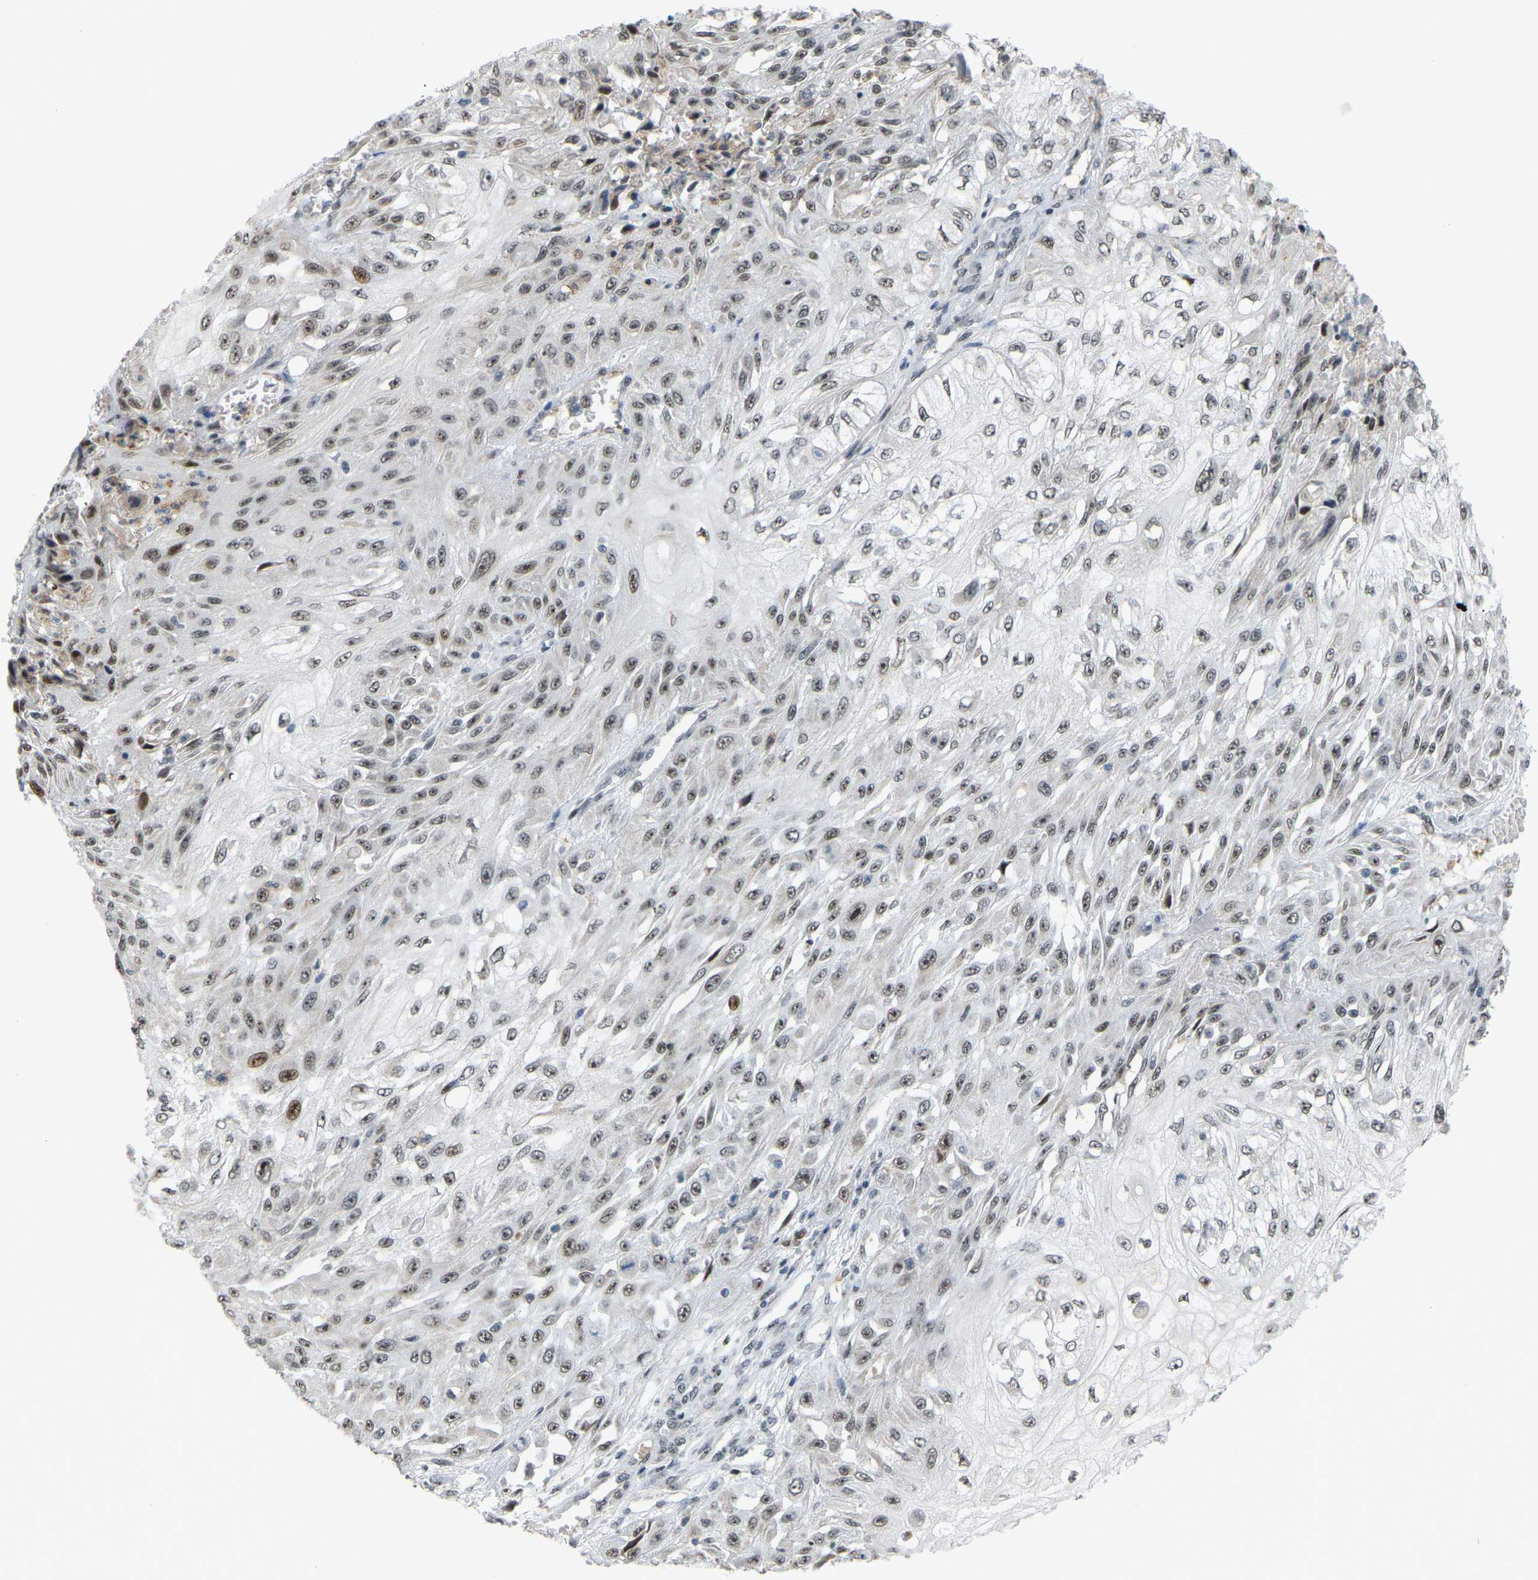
{"staining": {"intensity": "weak", "quantity": ">75%", "location": "nuclear"}, "tissue": "skin cancer", "cell_type": "Tumor cells", "image_type": "cancer", "snomed": [{"axis": "morphology", "description": "Squamous cell carcinoma, NOS"}, {"axis": "morphology", "description": "Squamous cell carcinoma, metastatic, NOS"}, {"axis": "topography", "description": "Skin"}, {"axis": "topography", "description": "Lymph node"}], "caption": "Weak nuclear protein staining is appreciated in about >75% of tumor cells in squamous cell carcinoma (skin).", "gene": "CROT", "patient": {"sex": "male", "age": 75}}